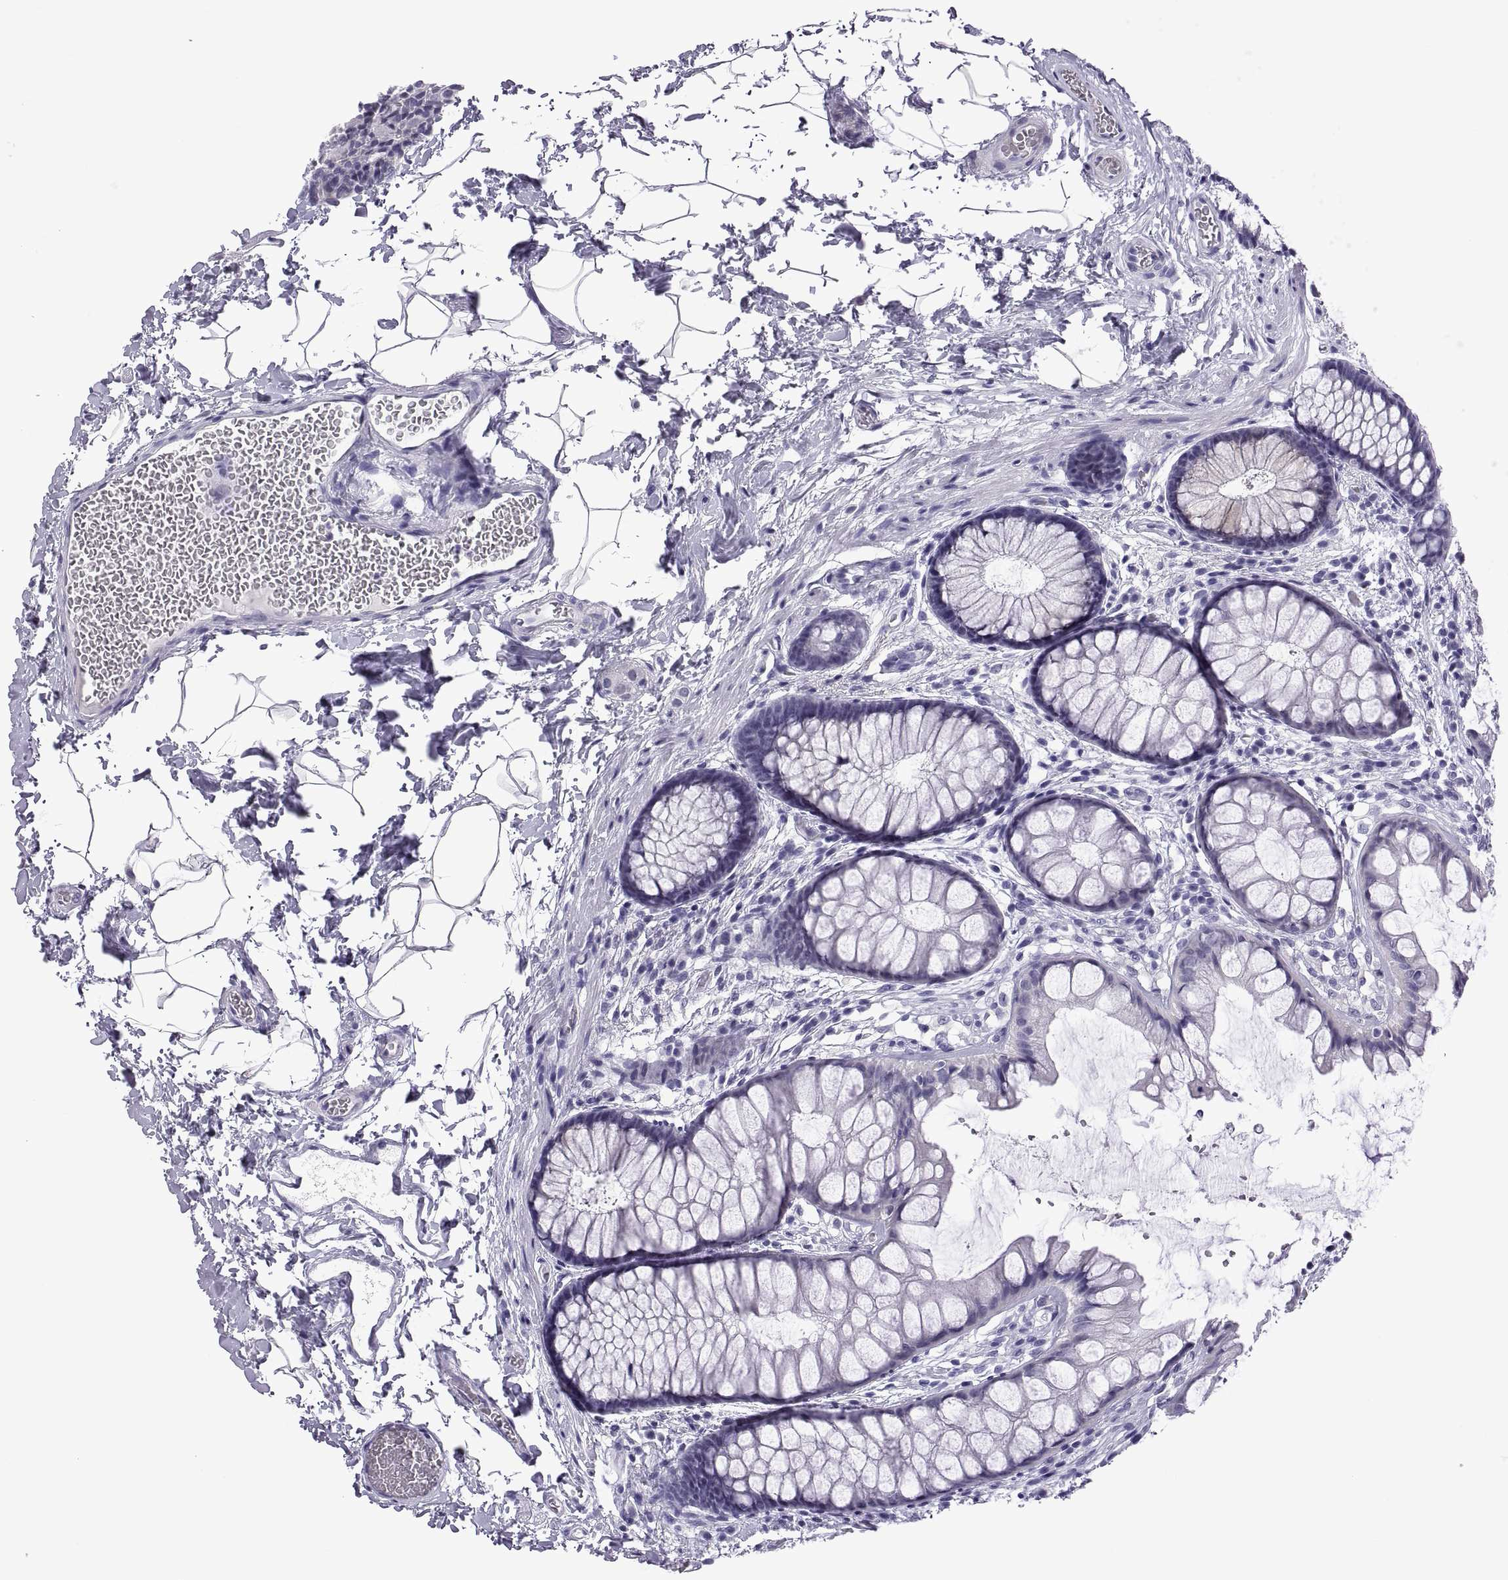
{"staining": {"intensity": "negative", "quantity": "none", "location": "none"}, "tissue": "rectum", "cell_type": "Glandular cells", "image_type": "normal", "snomed": [{"axis": "morphology", "description": "Normal tissue, NOS"}, {"axis": "topography", "description": "Rectum"}], "caption": "The photomicrograph displays no staining of glandular cells in benign rectum. (IHC, brightfield microscopy, high magnification).", "gene": "C3orf22", "patient": {"sex": "female", "age": 62}}